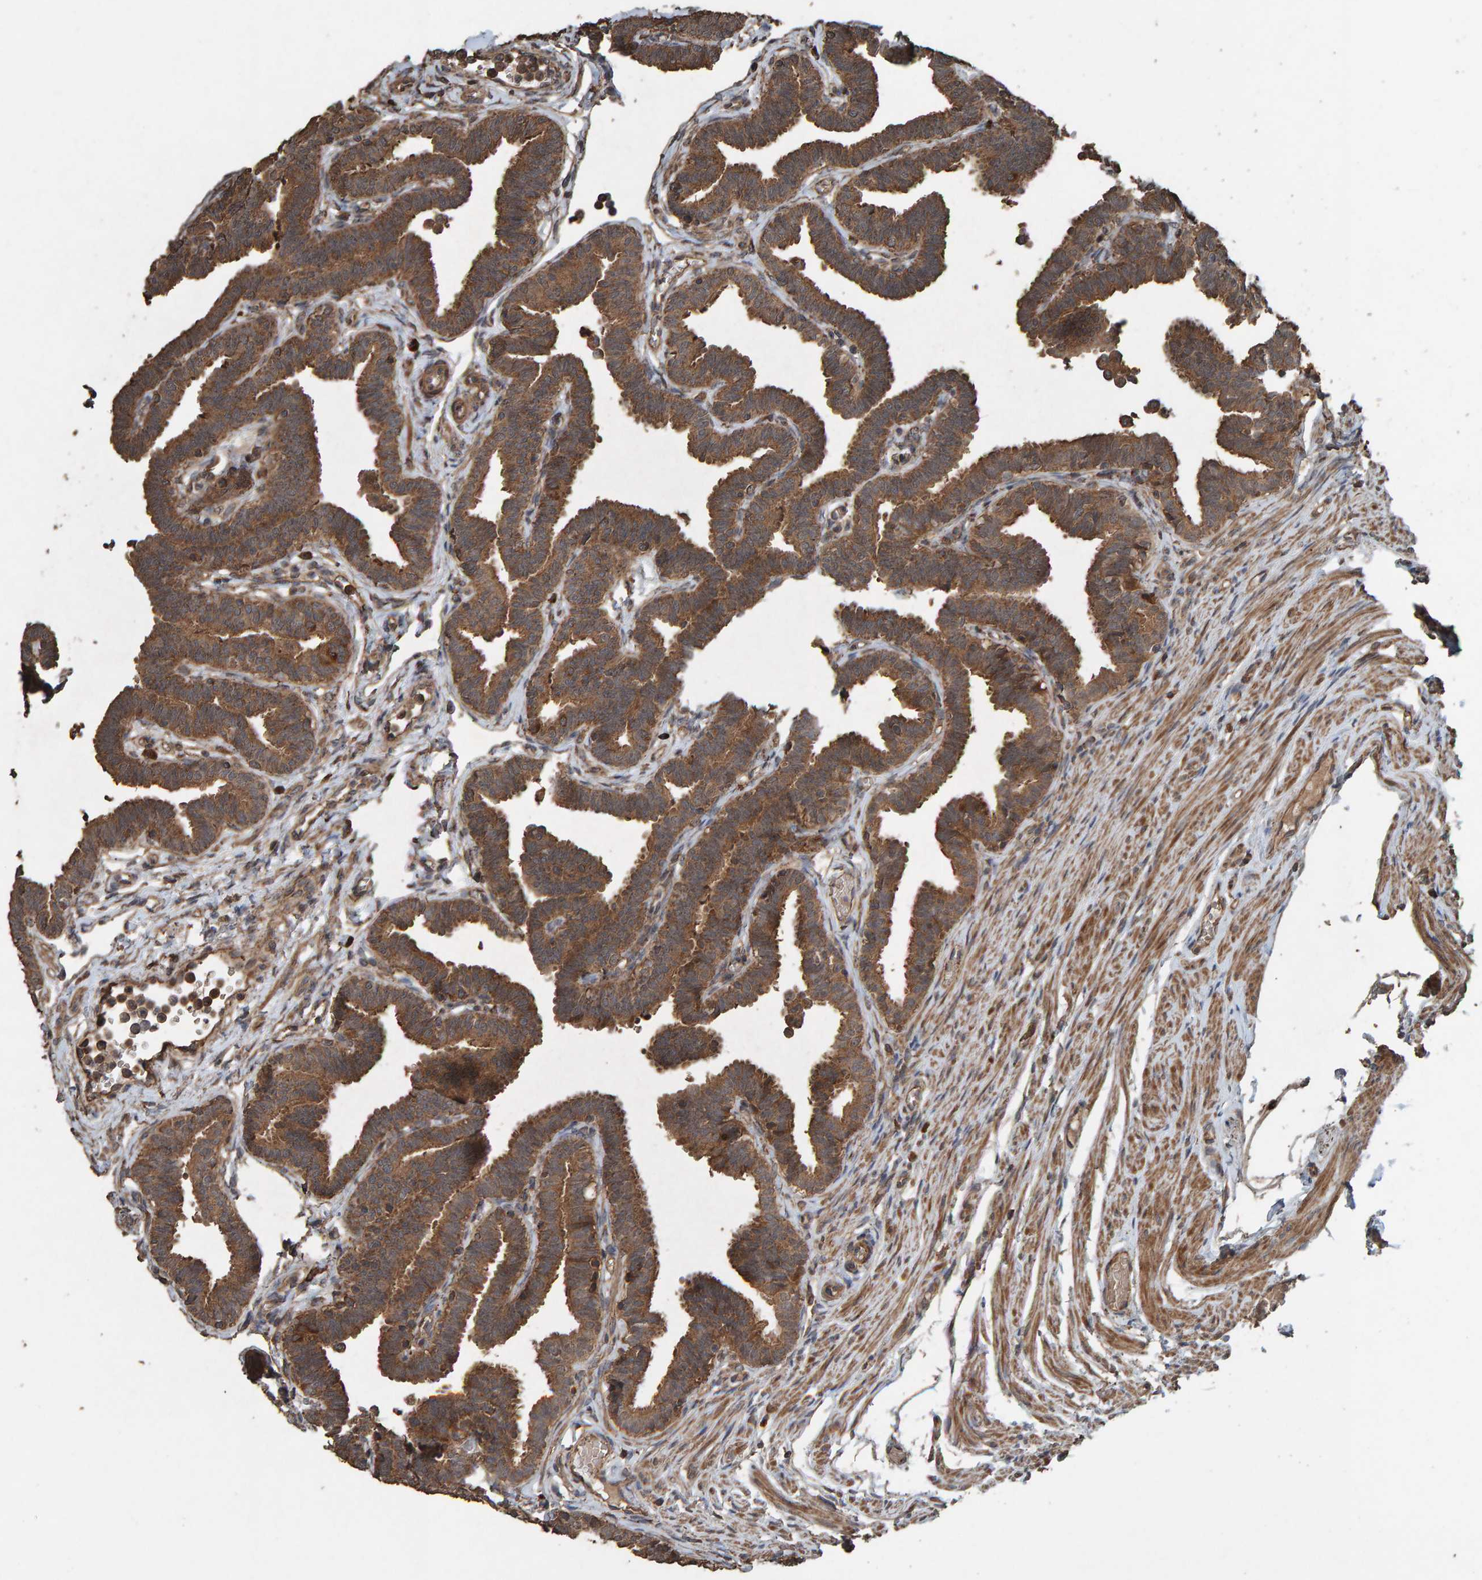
{"staining": {"intensity": "moderate", "quantity": ">75%", "location": "cytoplasmic/membranous"}, "tissue": "fallopian tube", "cell_type": "Glandular cells", "image_type": "normal", "snomed": [{"axis": "morphology", "description": "Normal tissue, NOS"}, {"axis": "topography", "description": "Fallopian tube"}, {"axis": "topography", "description": "Ovary"}], "caption": "Immunohistochemical staining of benign human fallopian tube exhibits moderate cytoplasmic/membranous protein positivity in approximately >75% of glandular cells.", "gene": "DUS1L", "patient": {"sex": "female", "age": 23}}